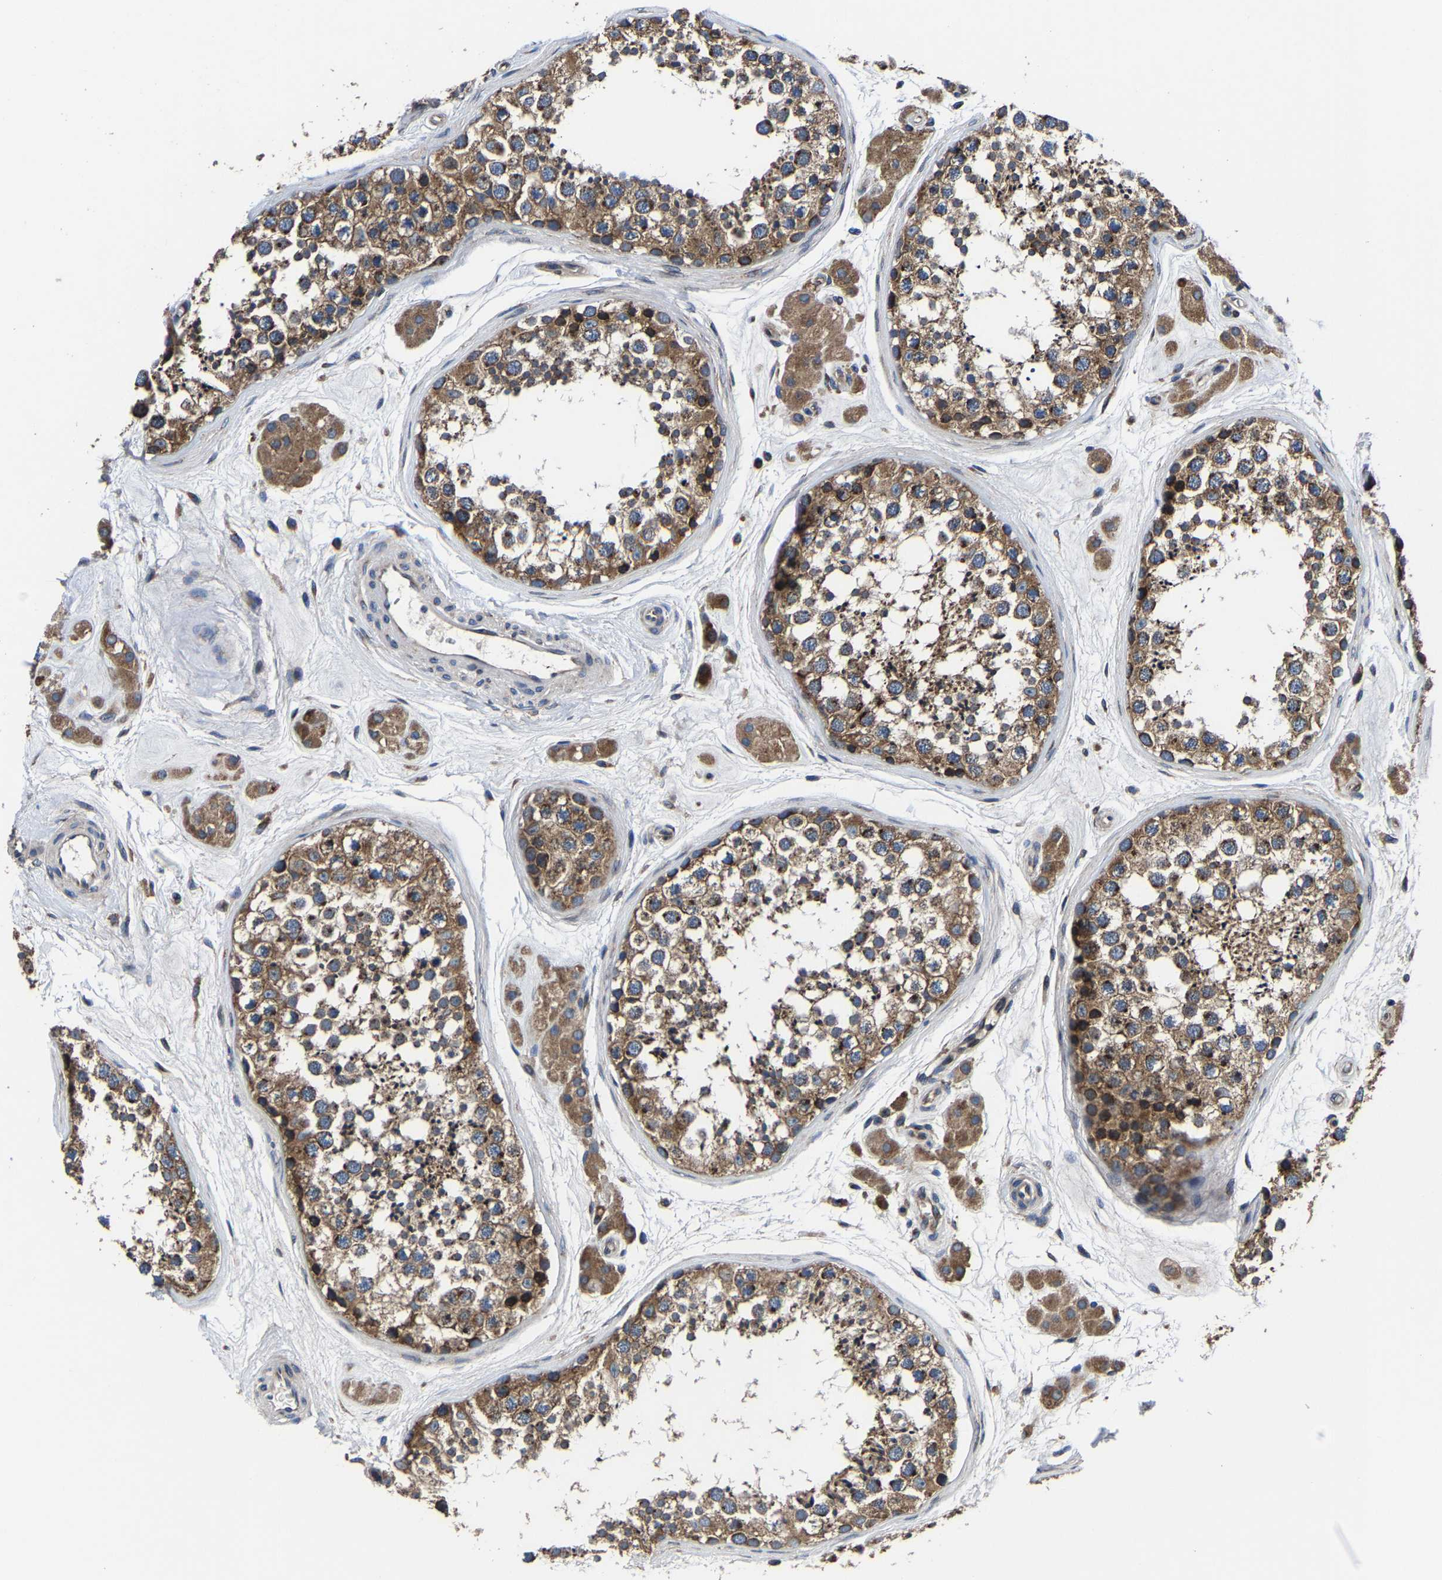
{"staining": {"intensity": "moderate", "quantity": ">75%", "location": "cytoplasmic/membranous"}, "tissue": "testis", "cell_type": "Cells in seminiferous ducts", "image_type": "normal", "snomed": [{"axis": "morphology", "description": "Normal tissue, NOS"}, {"axis": "topography", "description": "Testis"}], "caption": "Moderate cytoplasmic/membranous expression for a protein is identified in about >75% of cells in seminiferous ducts of unremarkable testis using immunohistochemistry (IHC).", "gene": "EBAG9", "patient": {"sex": "male", "age": 56}}